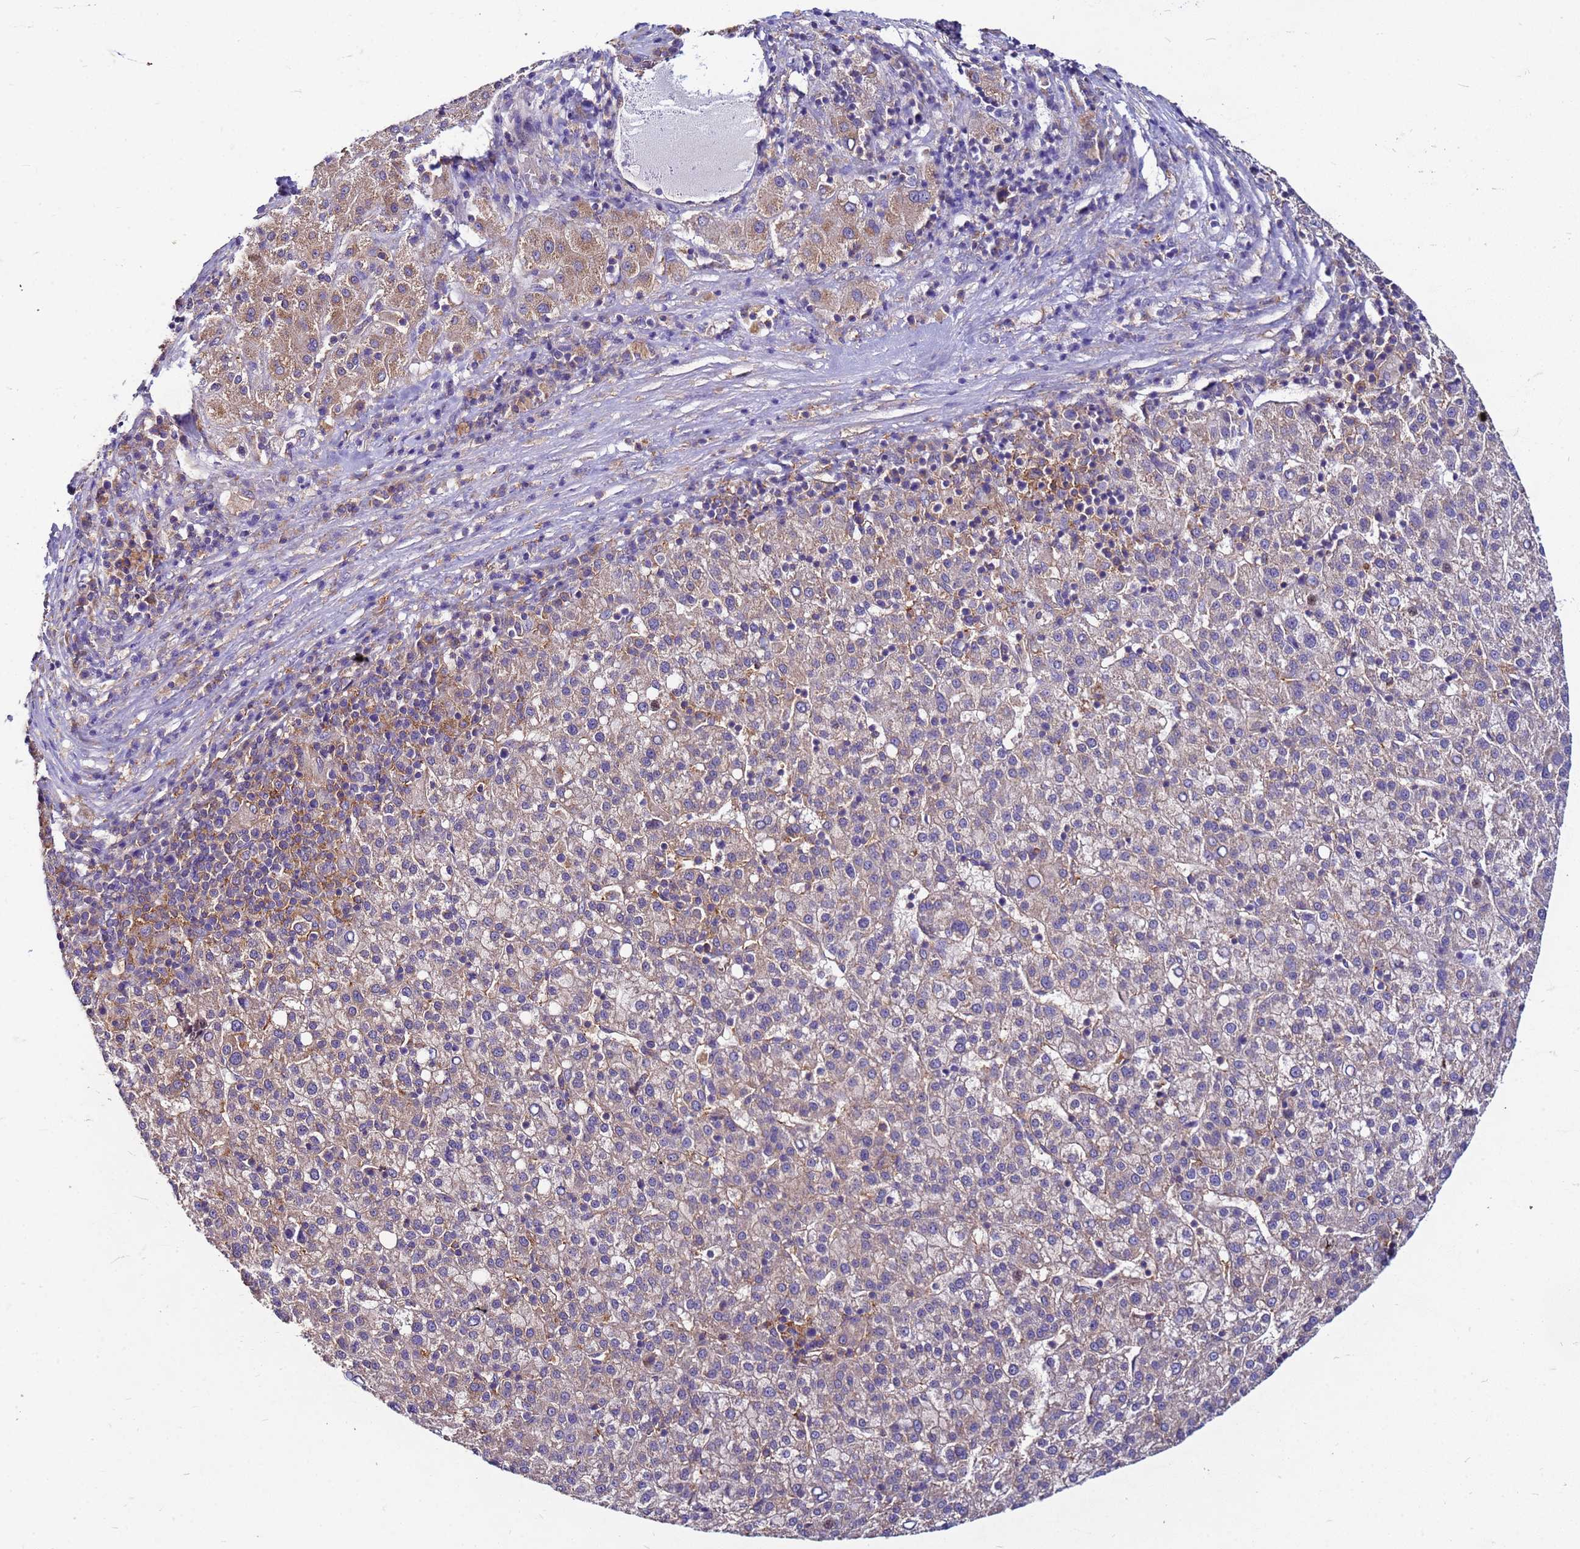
{"staining": {"intensity": "weak", "quantity": ">75%", "location": "cytoplasmic/membranous"}, "tissue": "liver cancer", "cell_type": "Tumor cells", "image_type": "cancer", "snomed": [{"axis": "morphology", "description": "Carcinoma, Hepatocellular, NOS"}, {"axis": "topography", "description": "Liver"}], "caption": "Liver cancer stained with a brown dye displays weak cytoplasmic/membranous positive expression in approximately >75% of tumor cells.", "gene": "PKD1", "patient": {"sex": "female", "age": 58}}